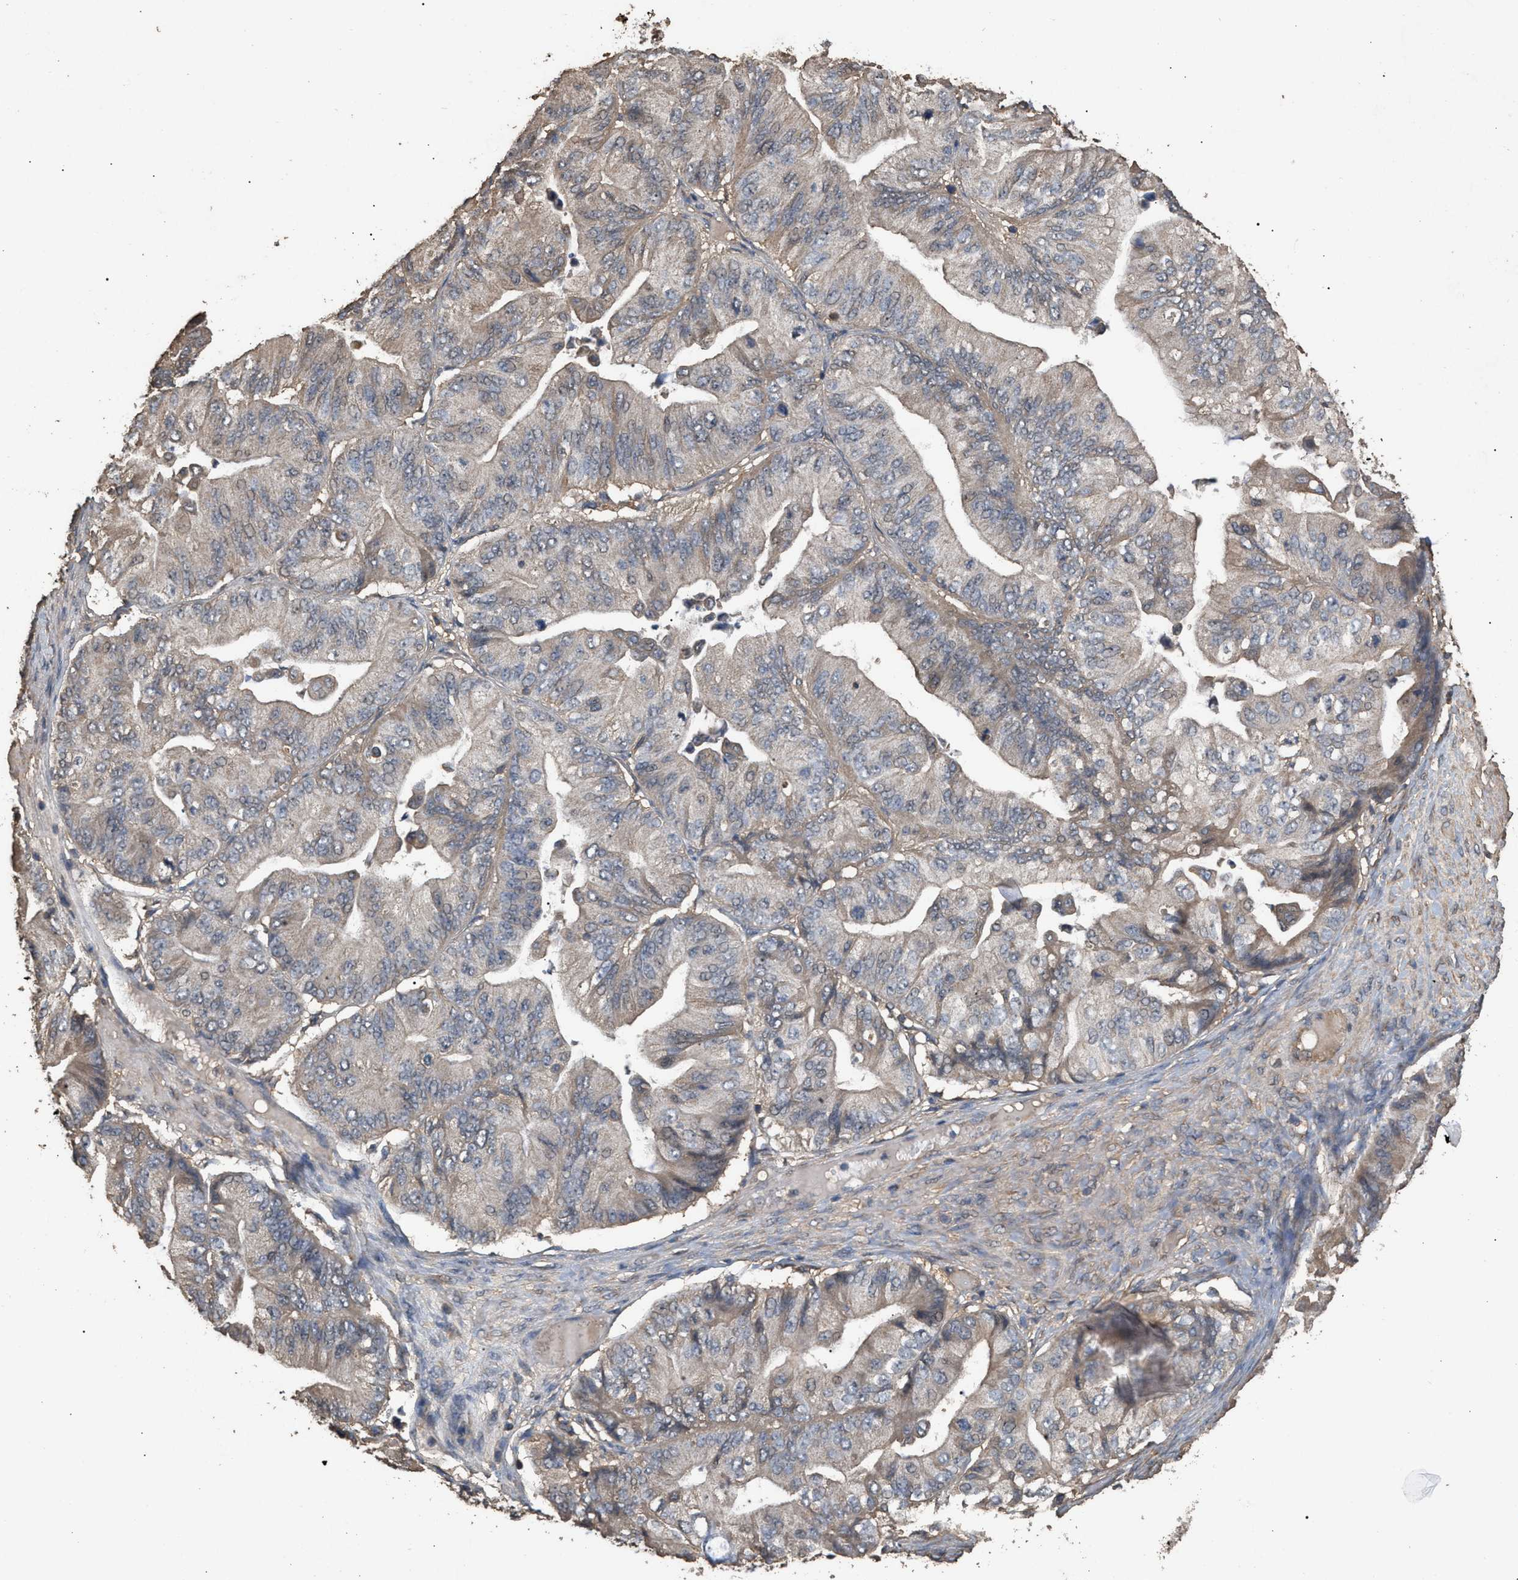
{"staining": {"intensity": "moderate", "quantity": ">75%", "location": "cytoplasmic/membranous"}, "tissue": "ovarian cancer", "cell_type": "Tumor cells", "image_type": "cancer", "snomed": [{"axis": "morphology", "description": "Cystadenocarcinoma, mucinous, NOS"}, {"axis": "topography", "description": "Ovary"}], "caption": "Moderate cytoplasmic/membranous protein staining is identified in approximately >75% of tumor cells in ovarian cancer (mucinous cystadenocarcinoma).", "gene": "HTRA3", "patient": {"sex": "female", "age": 61}}